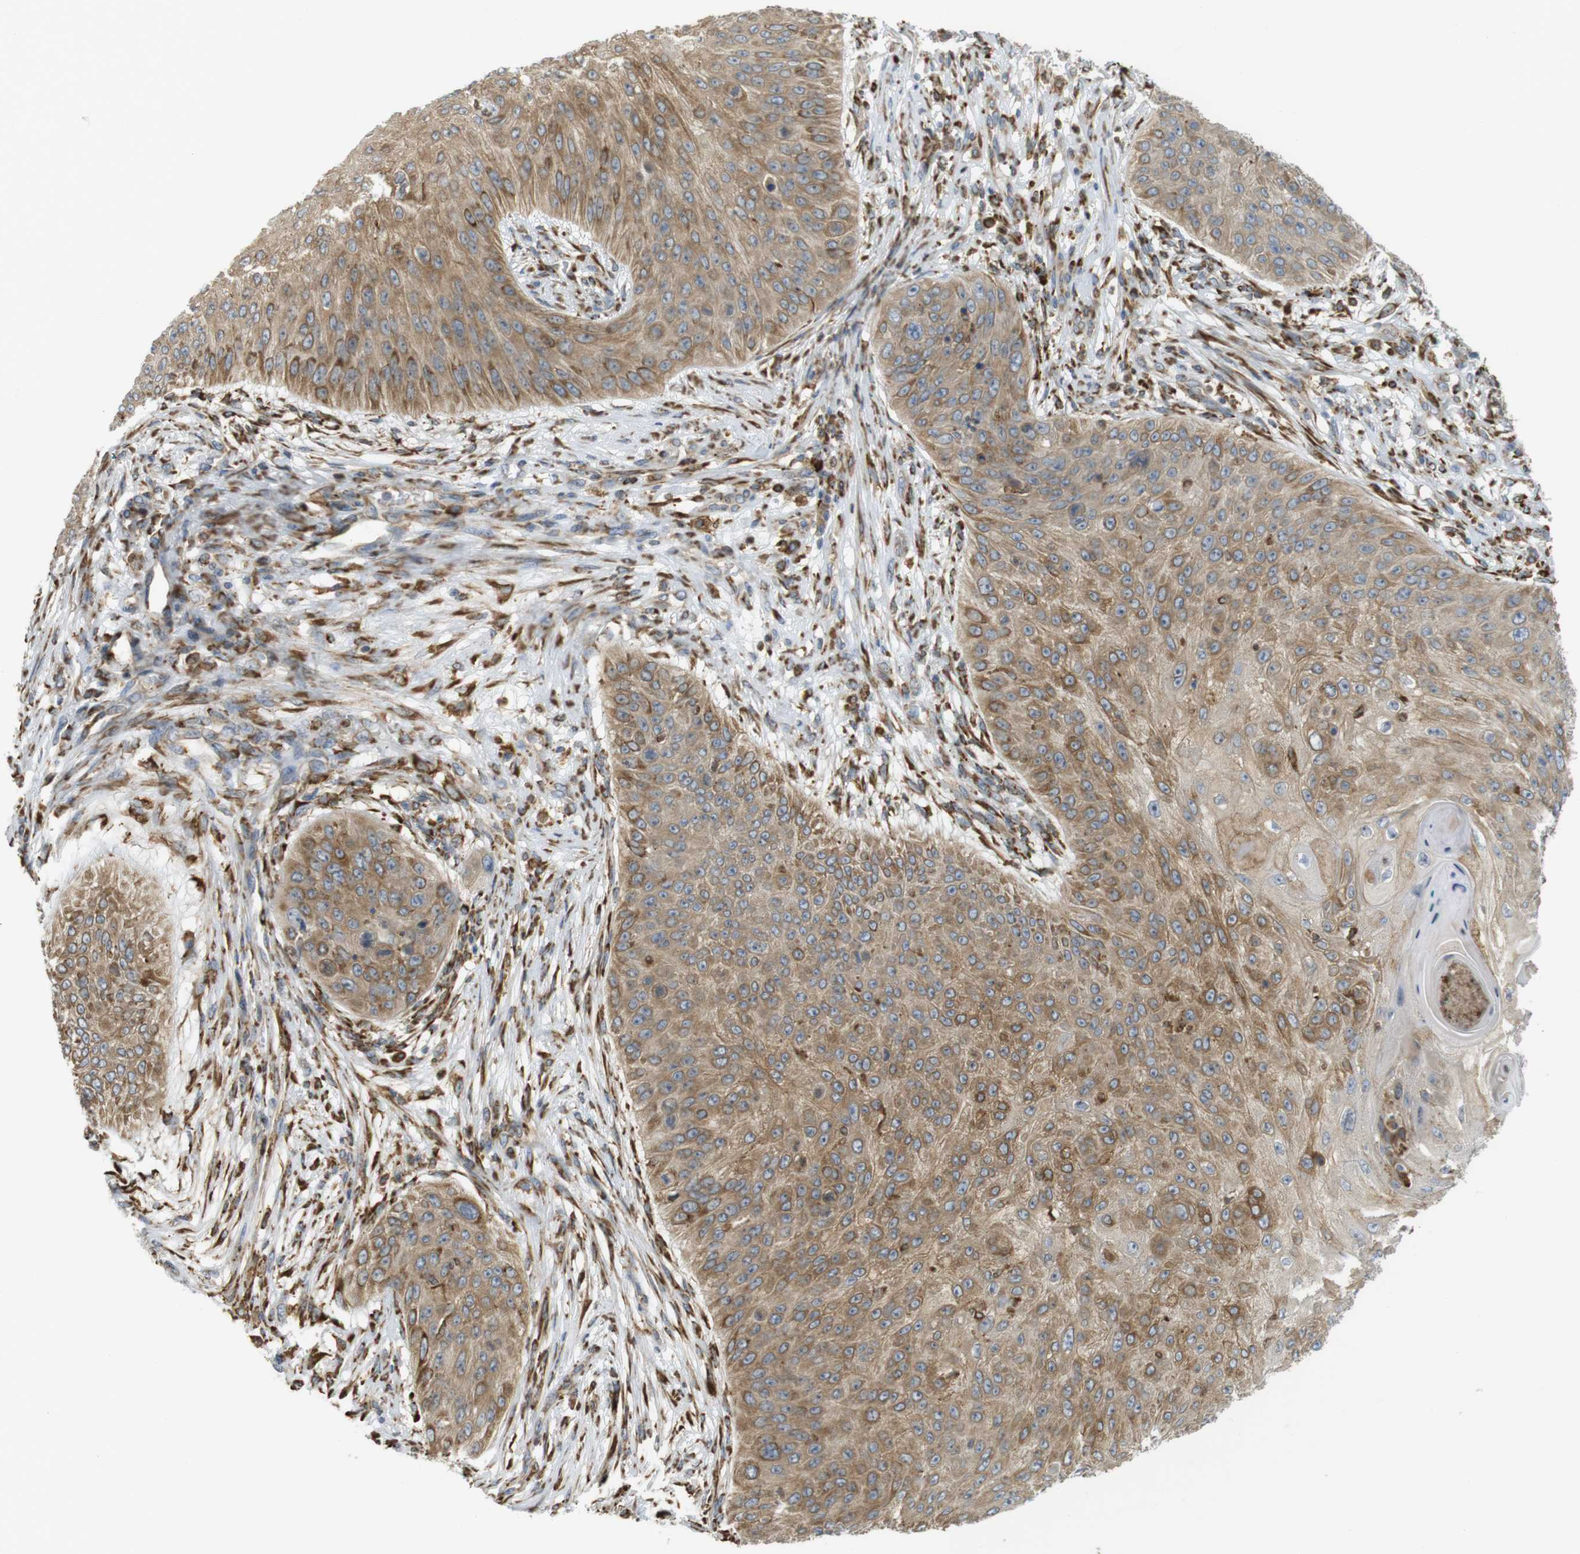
{"staining": {"intensity": "moderate", "quantity": ">75%", "location": "cytoplasmic/membranous"}, "tissue": "skin cancer", "cell_type": "Tumor cells", "image_type": "cancer", "snomed": [{"axis": "morphology", "description": "Squamous cell carcinoma, NOS"}, {"axis": "topography", "description": "Skin"}], "caption": "Tumor cells exhibit medium levels of moderate cytoplasmic/membranous positivity in about >75% of cells in skin cancer (squamous cell carcinoma).", "gene": "MBOAT2", "patient": {"sex": "female", "age": 80}}